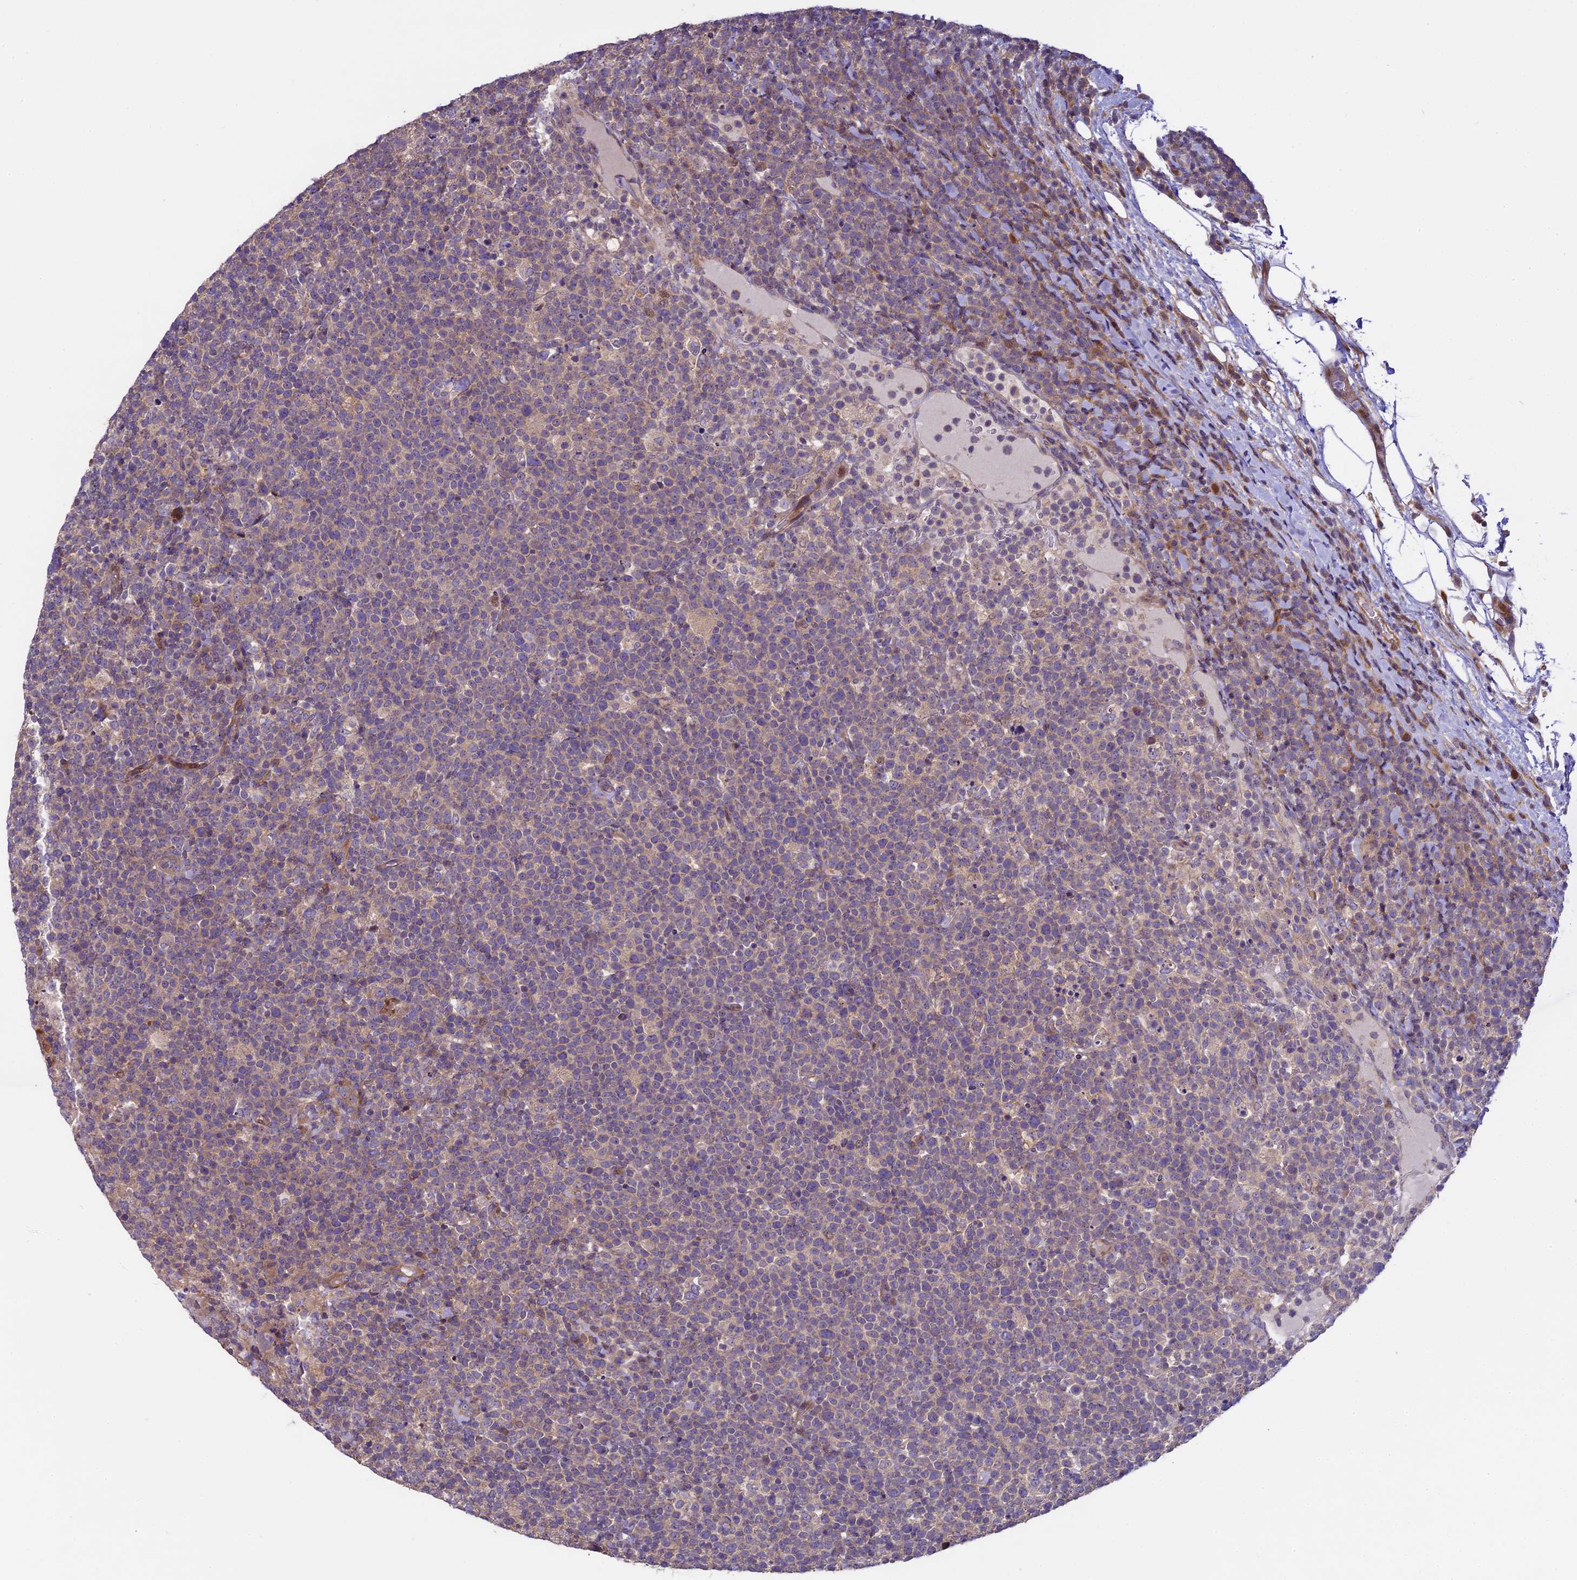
{"staining": {"intensity": "negative", "quantity": "none", "location": "none"}, "tissue": "lymphoma", "cell_type": "Tumor cells", "image_type": "cancer", "snomed": [{"axis": "morphology", "description": "Malignant lymphoma, non-Hodgkin's type, High grade"}, {"axis": "topography", "description": "Lymph node"}], "caption": "This is a image of immunohistochemistry staining of lymphoma, which shows no positivity in tumor cells.", "gene": "SPIRE1", "patient": {"sex": "male", "age": 61}}